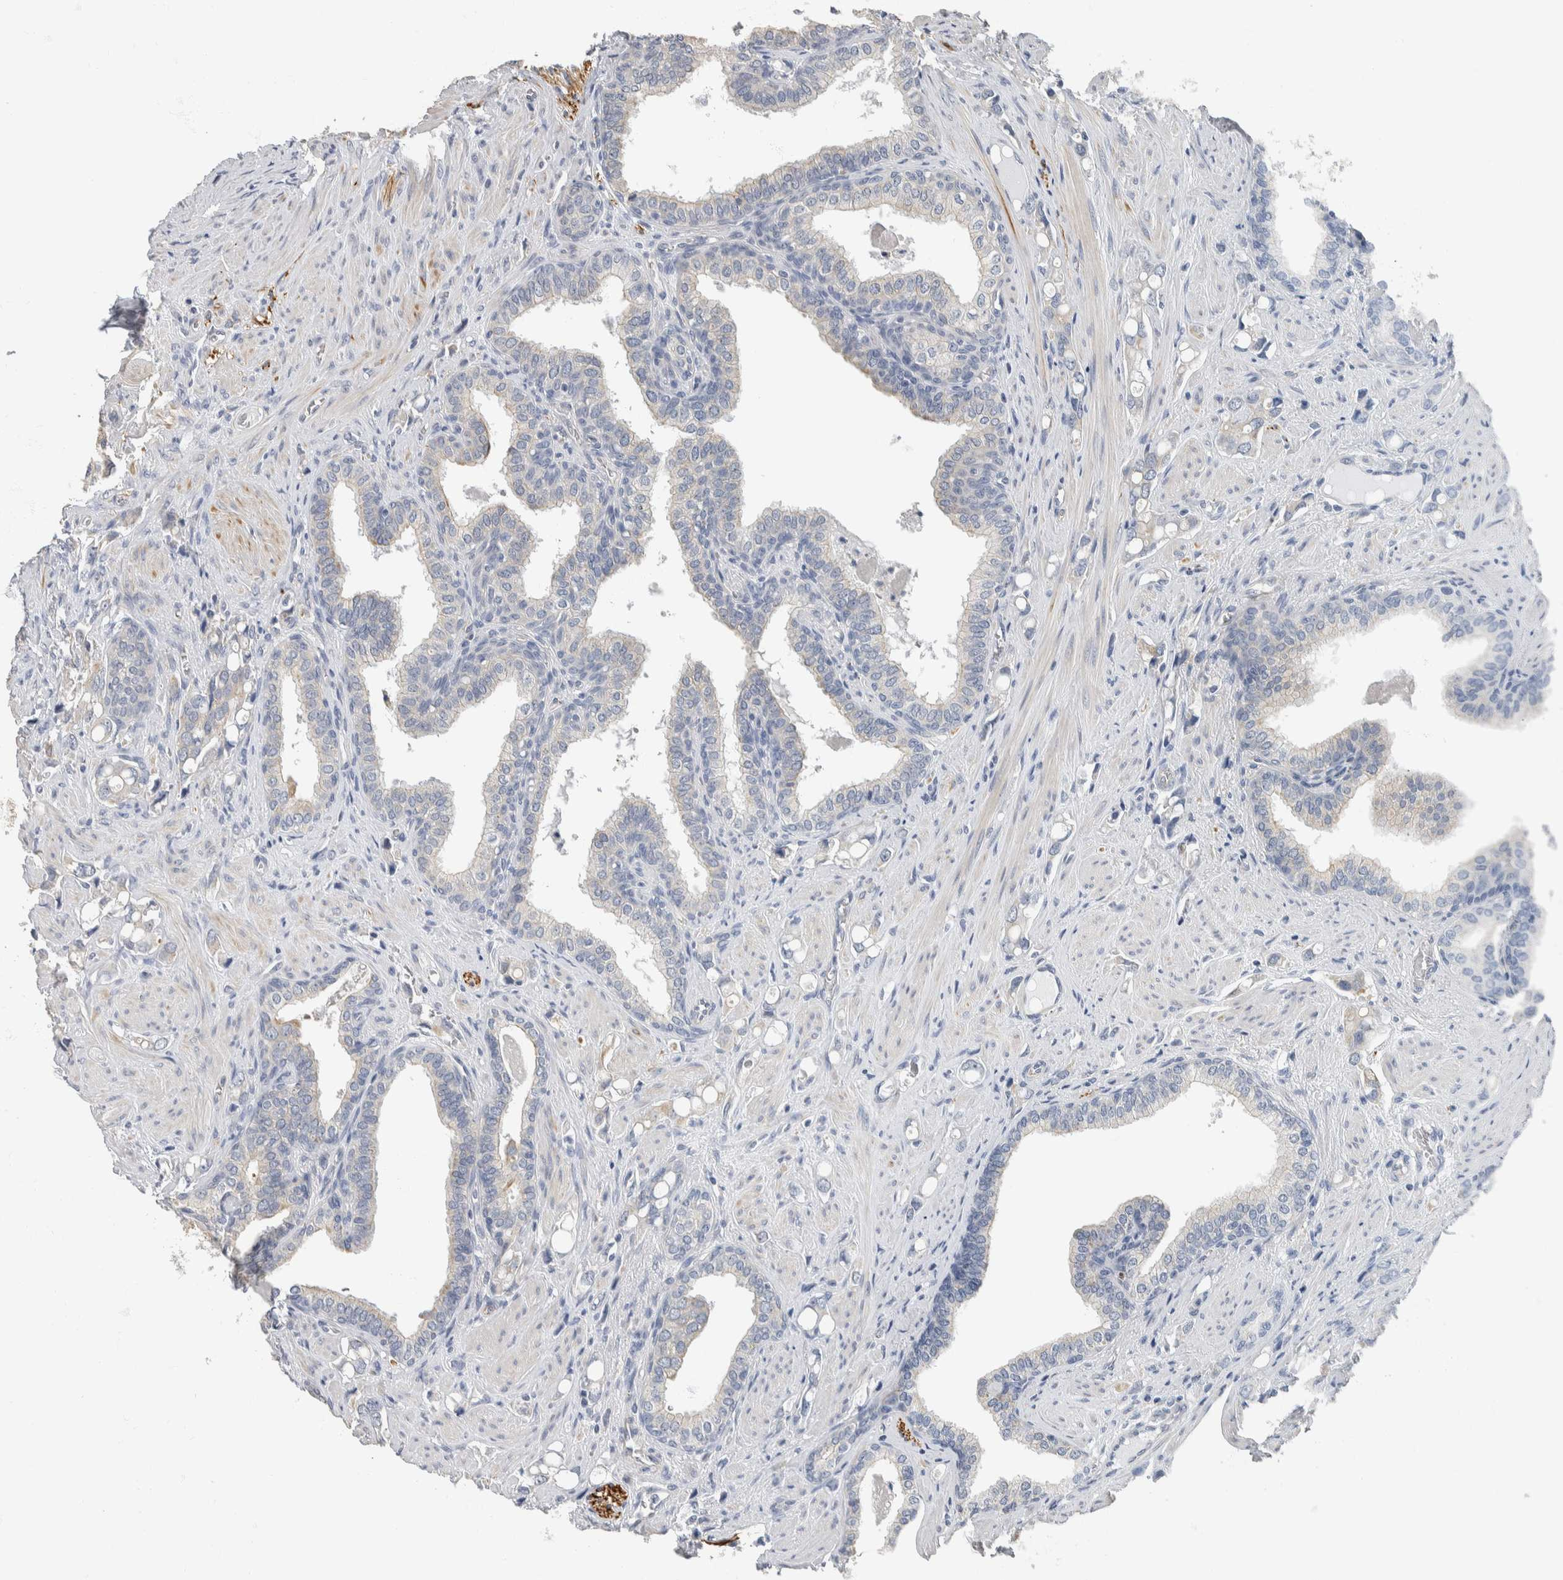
{"staining": {"intensity": "weak", "quantity": "<25%", "location": "cytoplasmic/membranous"}, "tissue": "prostate cancer", "cell_type": "Tumor cells", "image_type": "cancer", "snomed": [{"axis": "morphology", "description": "Adenocarcinoma, High grade"}, {"axis": "topography", "description": "Prostate"}], "caption": "Immunohistochemical staining of human prostate cancer (high-grade adenocarcinoma) shows no significant positivity in tumor cells. (DAB immunohistochemistry (IHC), high magnification).", "gene": "NEFM", "patient": {"sex": "male", "age": 52}}